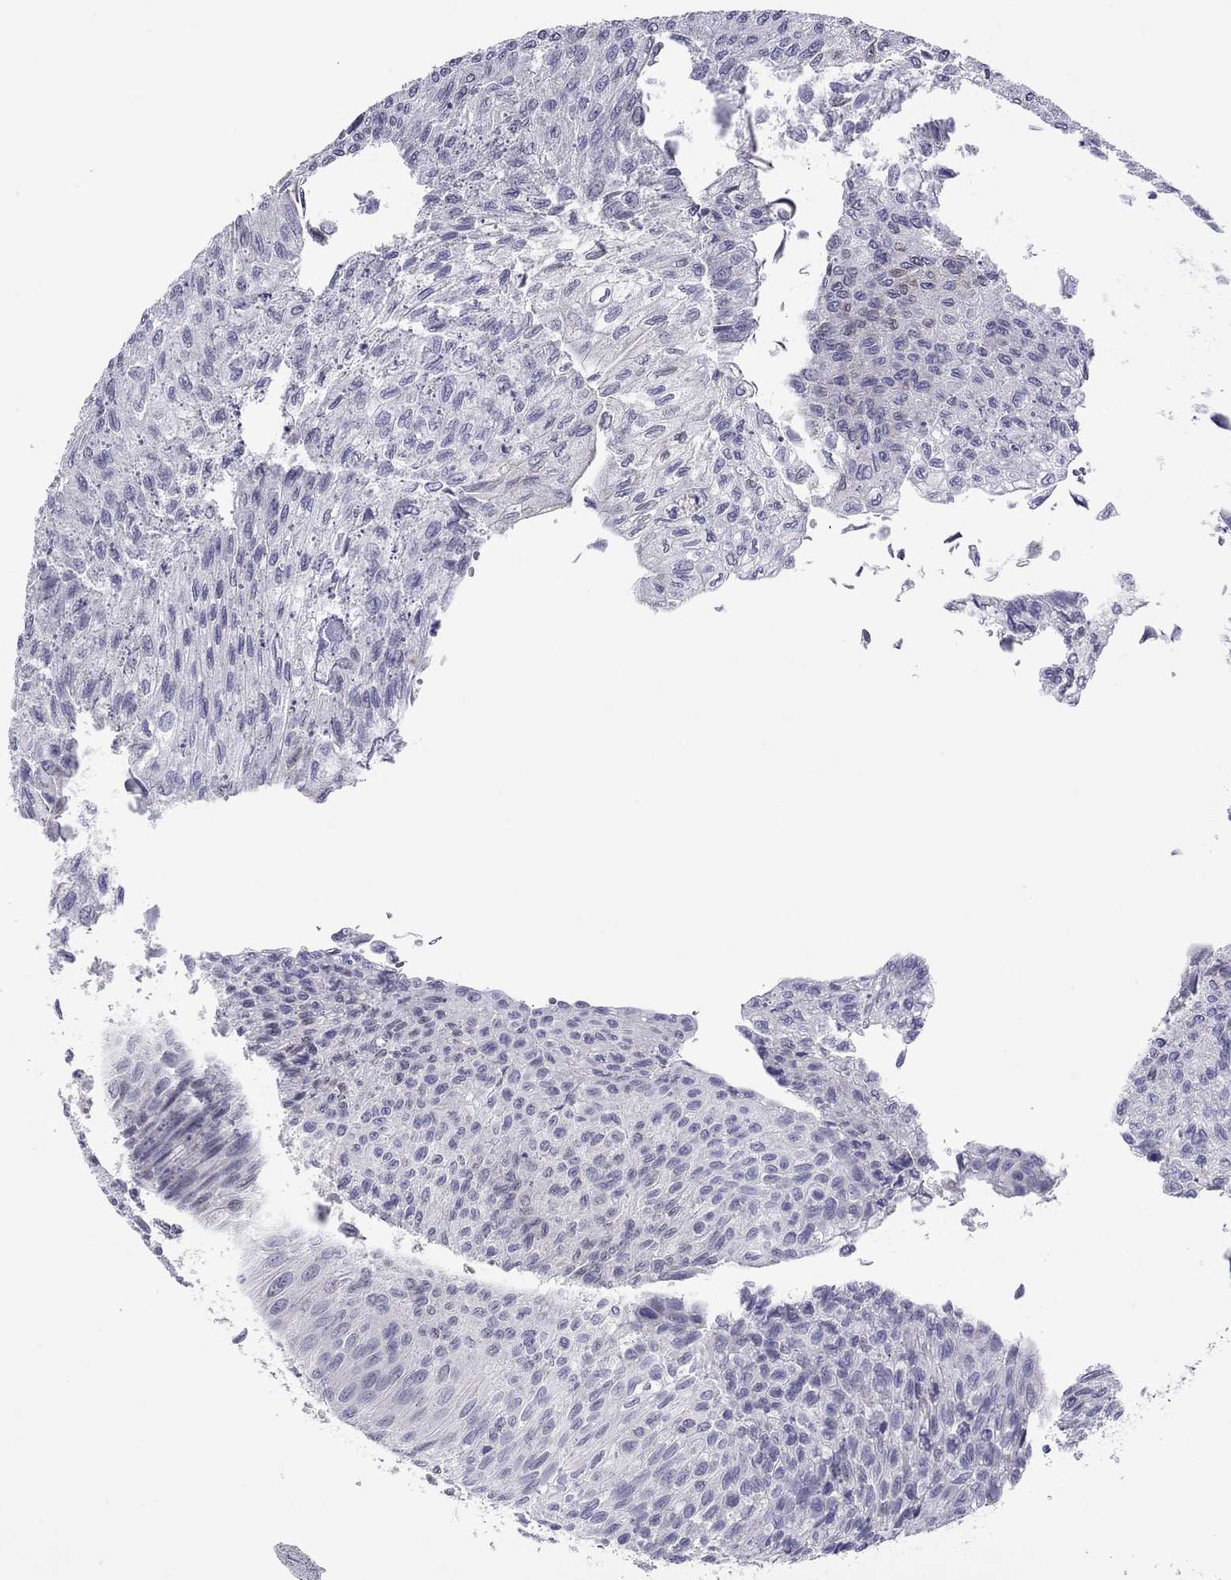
{"staining": {"intensity": "negative", "quantity": "none", "location": "none"}, "tissue": "urothelial cancer", "cell_type": "Tumor cells", "image_type": "cancer", "snomed": [{"axis": "morphology", "description": "Urothelial carcinoma, Low grade"}, {"axis": "topography", "description": "Ureter, NOS"}, {"axis": "topography", "description": "Urinary bladder"}], "caption": "There is no significant expression in tumor cells of low-grade urothelial carcinoma.", "gene": "ARMC12", "patient": {"sex": "male", "age": 78}}